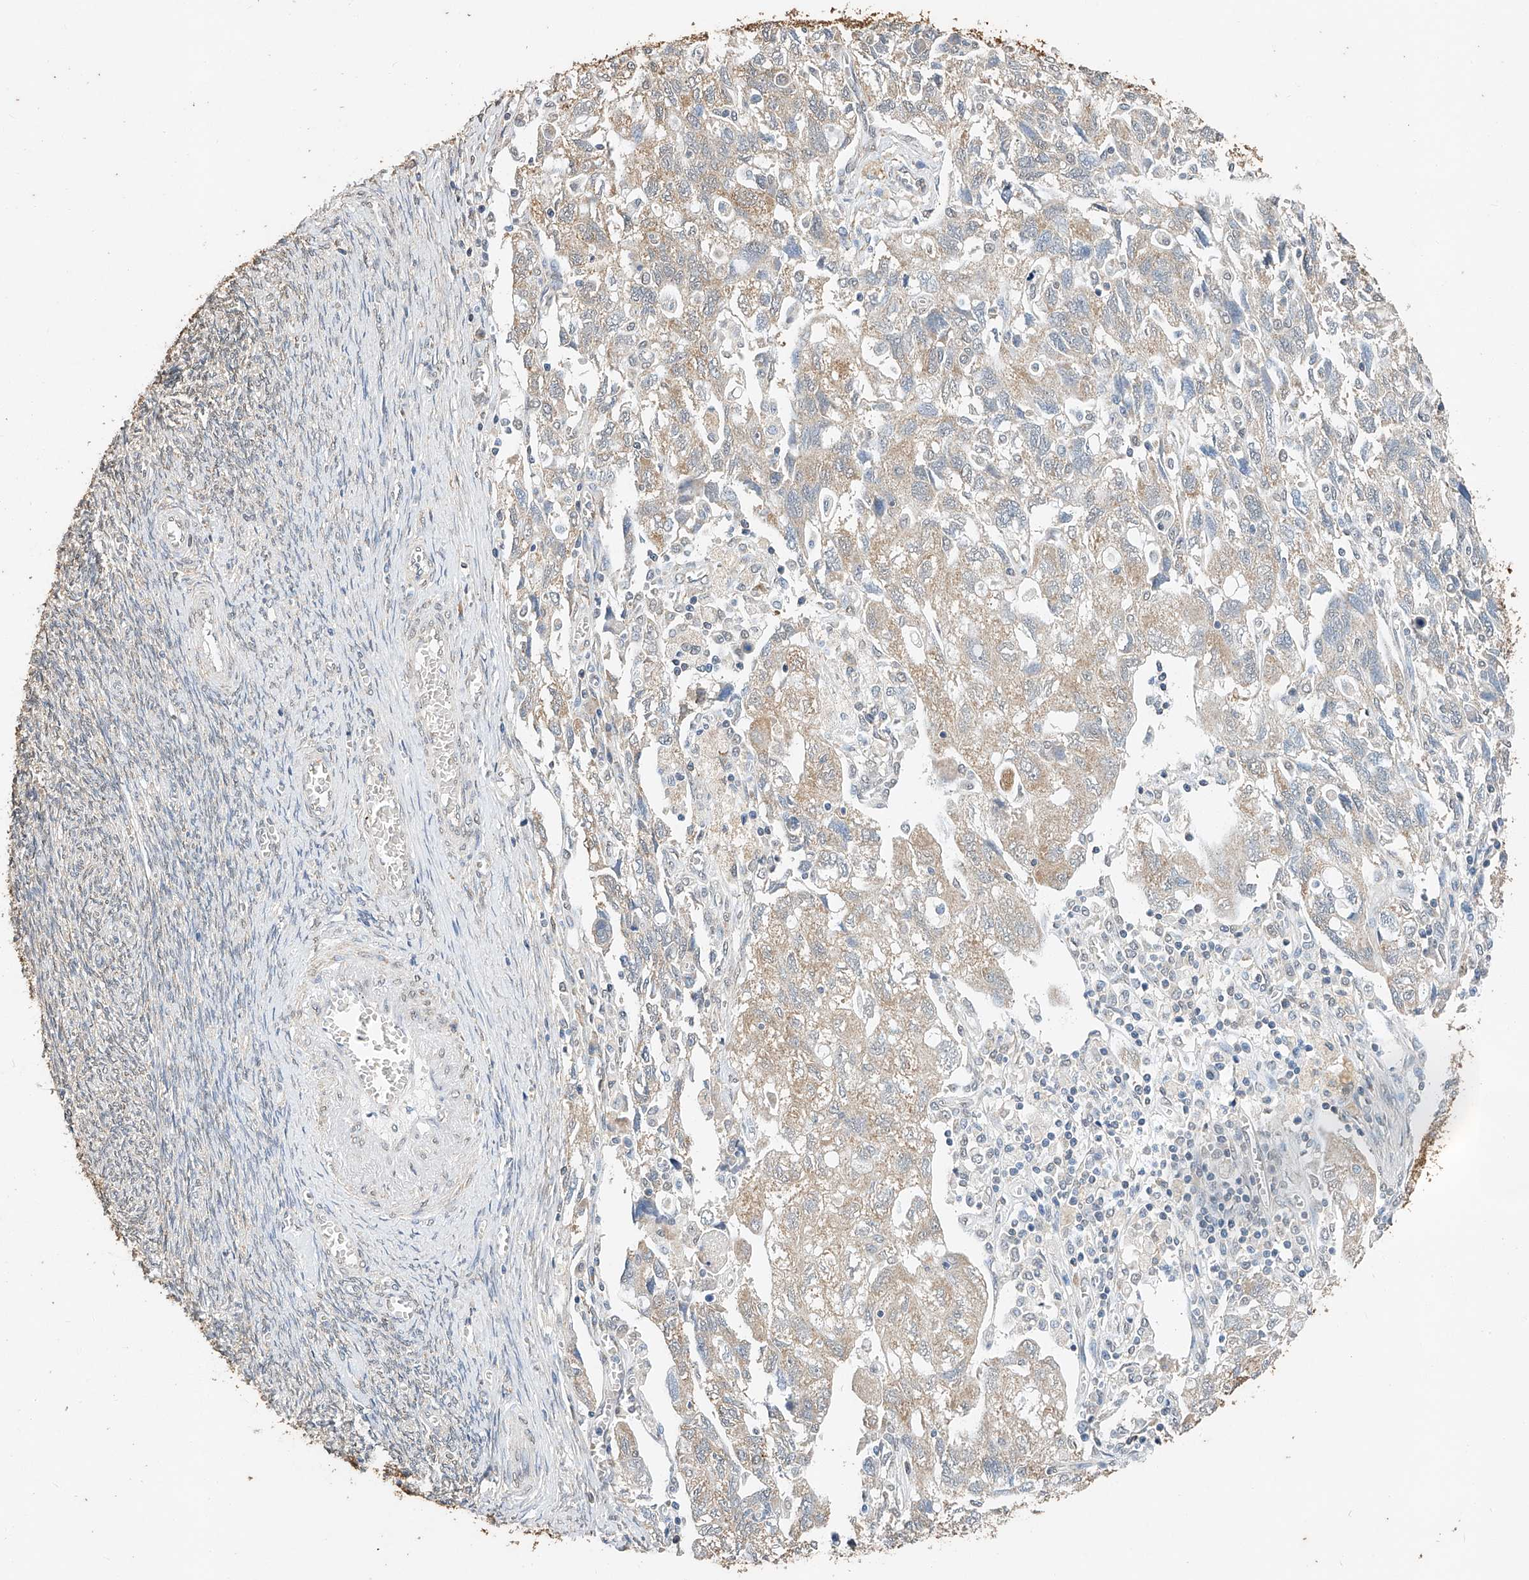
{"staining": {"intensity": "weak", "quantity": ">75%", "location": "cytoplasmic/membranous"}, "tissue": "ovarian cancer", "cell_type": "Tumor cells", "image_type": "cancer", "snomed": [{"axis": "morphology", "description": "Carcinoma, NOS"}, {"axis": "morphology", "description": "Cystadenocarcinoma, serous, NOS"}, {"axis": "topography", "description": "Ovary"}], "caption": "Ovarian cancer (carcinoma) stained with a brown dye reveals weak cytoplasmic/membranous positive positivity in about >75% of tumor cells.", "gene": "CERS4", "patient": {"sex": "female", "age": 69}}